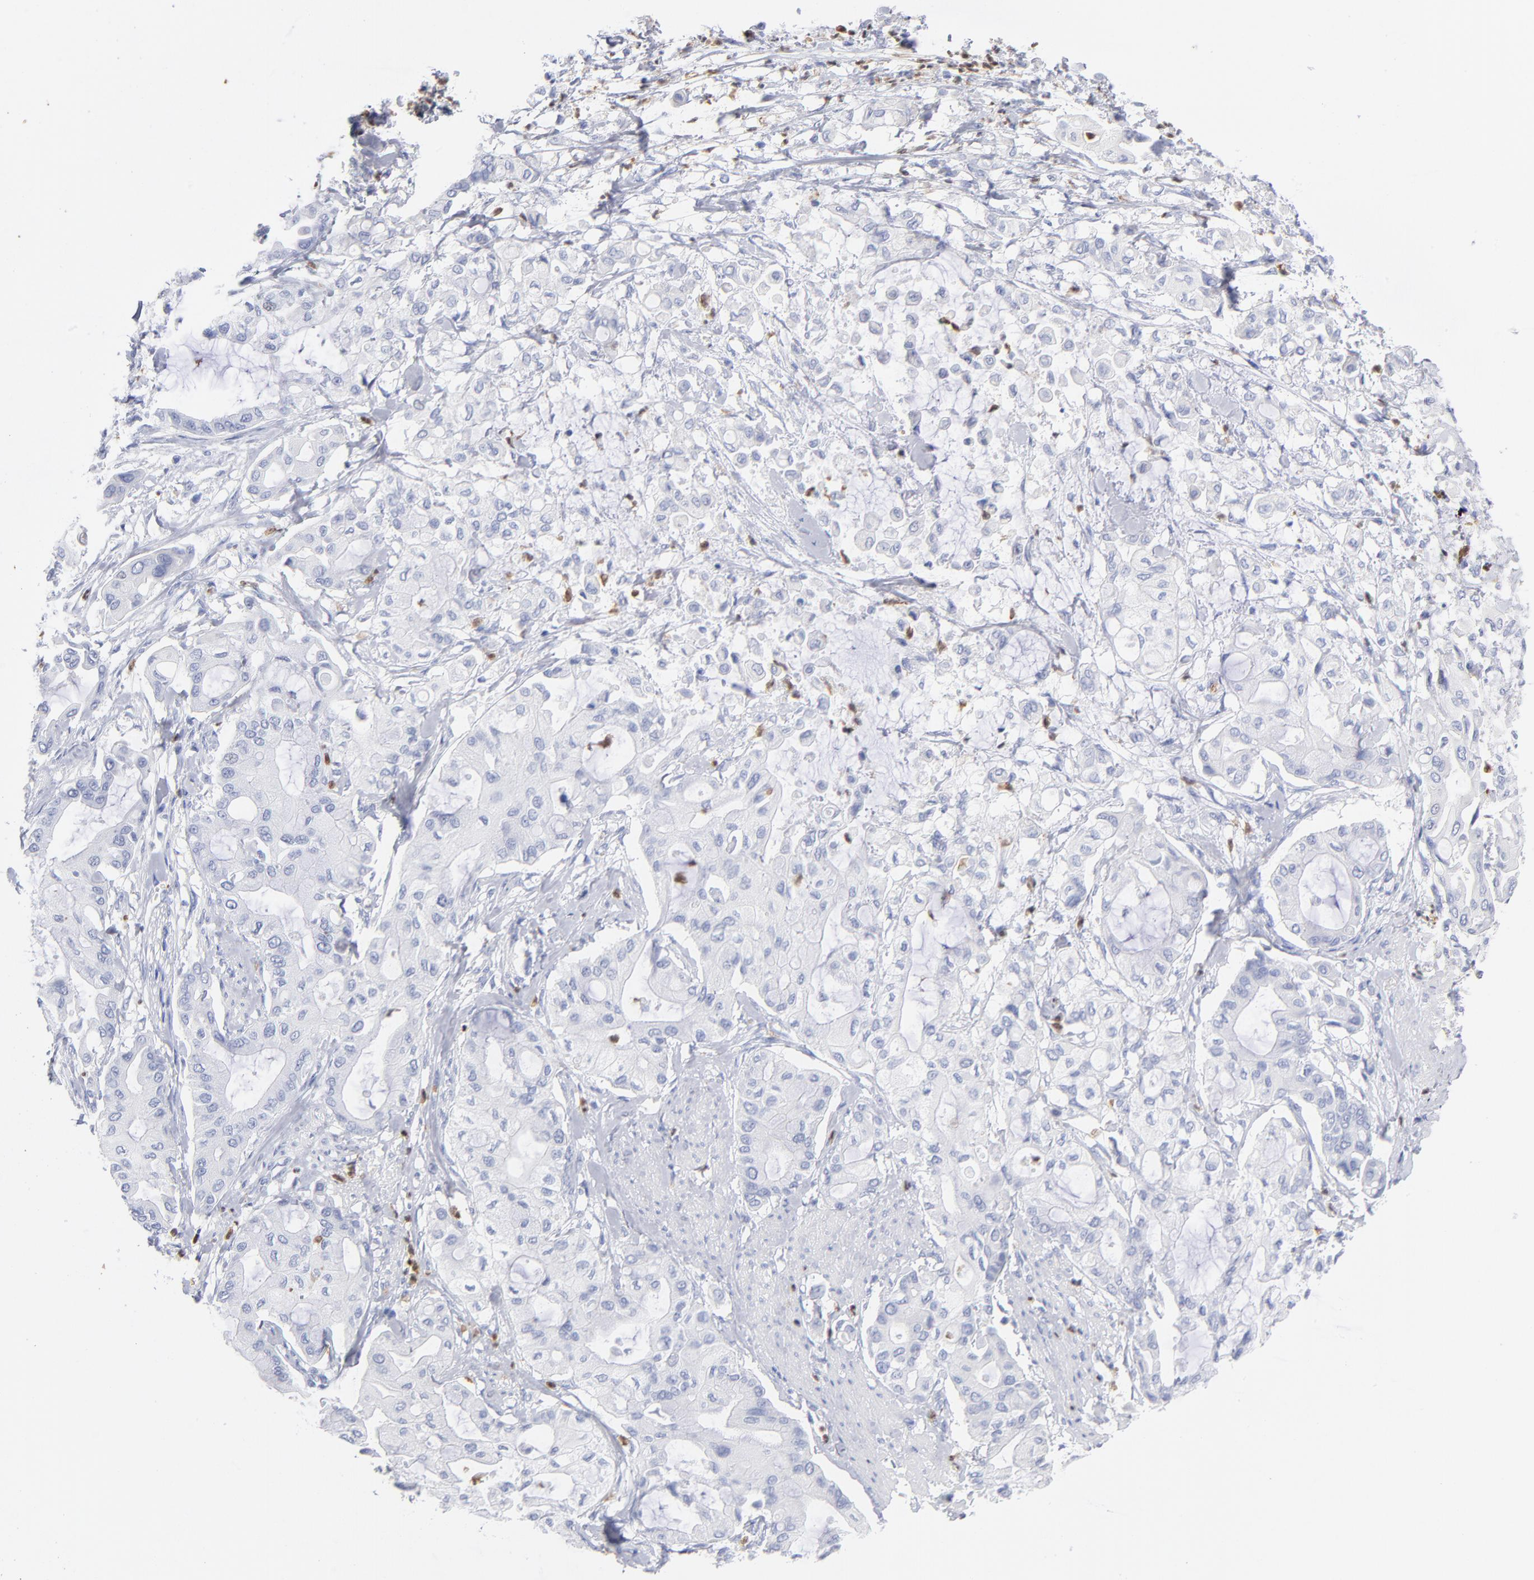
{"staining": {"intensity": "negative", "quantity": "none", "location": "none"}, "tissue": "pancreatic cancer", "cell_type": "Tumor cells", "image_type": "cancer", "snomed": [{"axis": "morphology", "description": "Adenocarcinoma, NOS"}, {"axis": "morphology", "description": "Adenocarcinoma, metastatic, NOS"}, {"axis": "topography", "description": "Lymph node"}, {"axis": "topography", "description": "Pancreas"}, {"axis": "topography", "description": "Duodenum"}], "caption": "This is an IHC histopathology image of metastatic adenocarcinoma (pancreatic). There is no positivity in tumor cells.", "gene": "ARG1", "patient": {"sex": "female", "age": 64}}